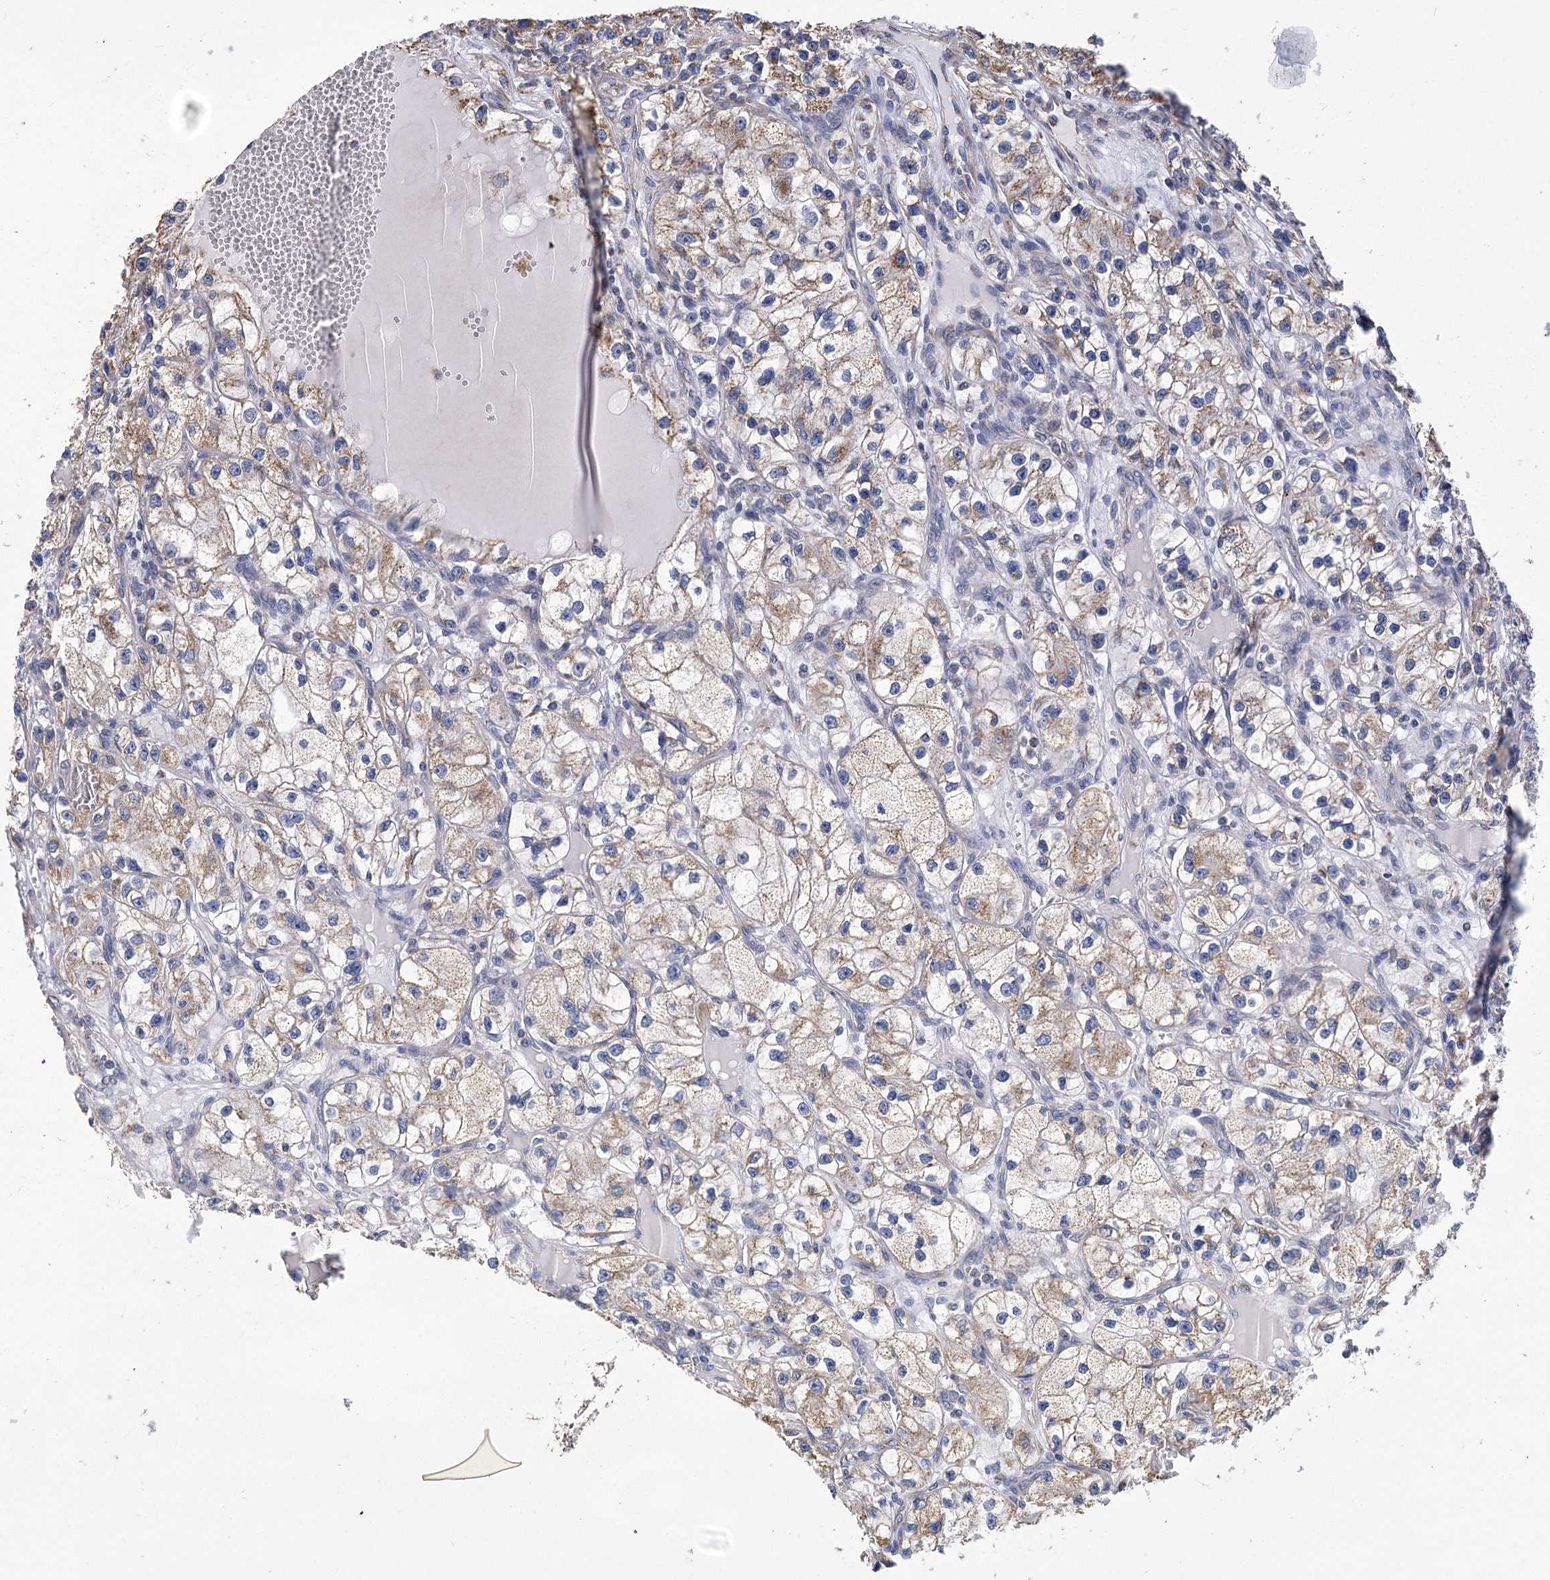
{"staining": {"intensity": "moderate", "quantity": "25%-75%", "location": "cytoplasmic/membranous"}, "tissue": "renal cancer", "cell_type": "Tumor cells", "image_type": "cancer", "snomed": [{"axis": "morphology", "description": "Adenocarcinoma, NOS"}, {"axis": "topography", "description": "Kidney"}], "caption": "Human adenocarcinoma (renal) stained for a protein (brown) demonstrates moderate cytoplasmic/membranous positive positivity in approximately 25%-75% of tumor cells.", "gene": "CCDC73", "patient": {"sex": "female", "age": 57}}